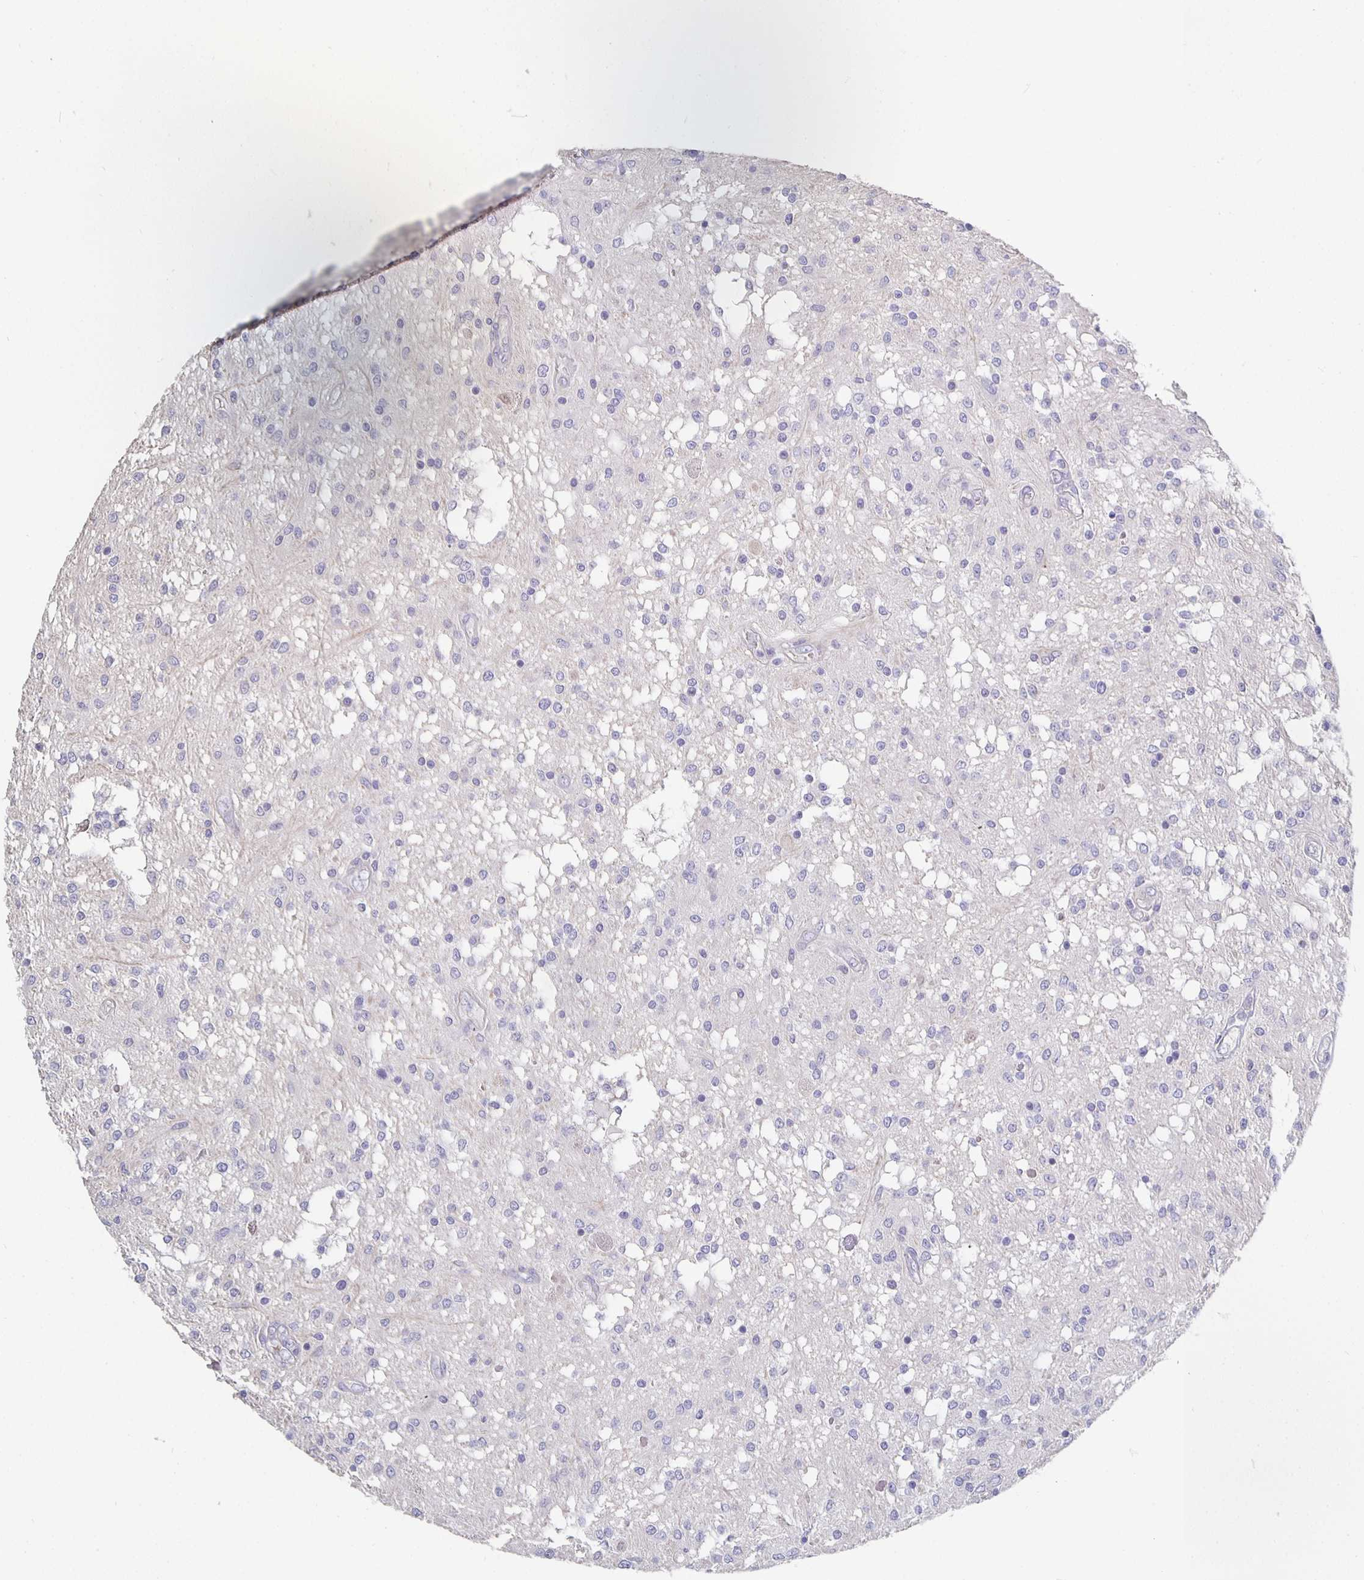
{"staining": {"intensity": "negative", "quantity": "none", "location": "none"}, "tissue": "glioma", "cell_type": "Tumor cells", "image_type": "cancer", "snomed": [{"axis": "morphology", "description": "Glioma, malignant, Low grade"}, {"axis": "topography", "description": "Cerebellum"}], "caption": "Protein analysis of glioma reveals no significant staining in tumor cells.", "gene": "CFAP74", "patient": {"sex": "female", "age": 14}}